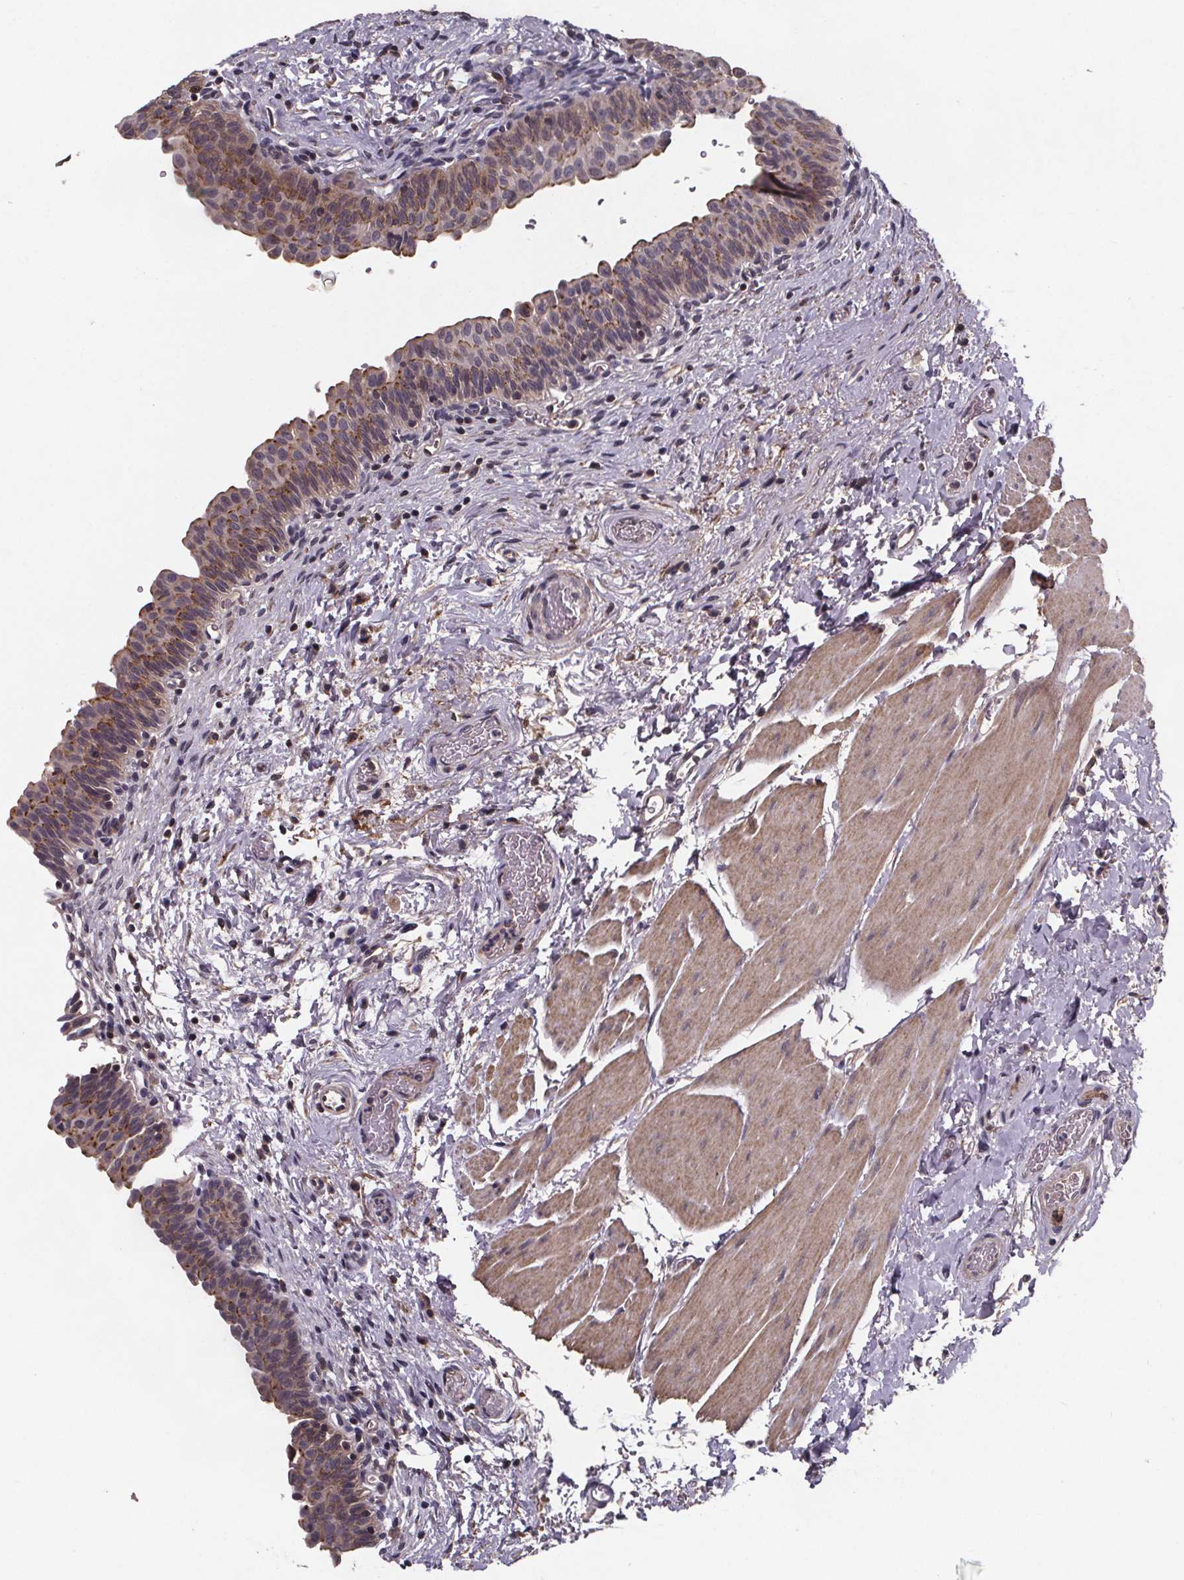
{"staining": {"intensity": "moderate", "quantity": "25%-75%", "location": "cytoplasmic/membranous"}, "tissue": "urinary bladder", "cell_type": "Urothelial cells", "image_type": "normal", "snomed": [{"axis": "morphology", "description": "Normal tissue, NOS"}, {"axis": "topography", "description": "Urinary bladder"}], "caption": "Urinary bladder stained with DAB IHC displays medium levels of moderate cytoplasmic/membranous expression in approximately 25%-75% of urothelial cells. The protein of interest is shown in brown color, while the nuclei are stained blue.", "gene": "FASTKD3", "patient": {"sex": "male", "age": 56}}